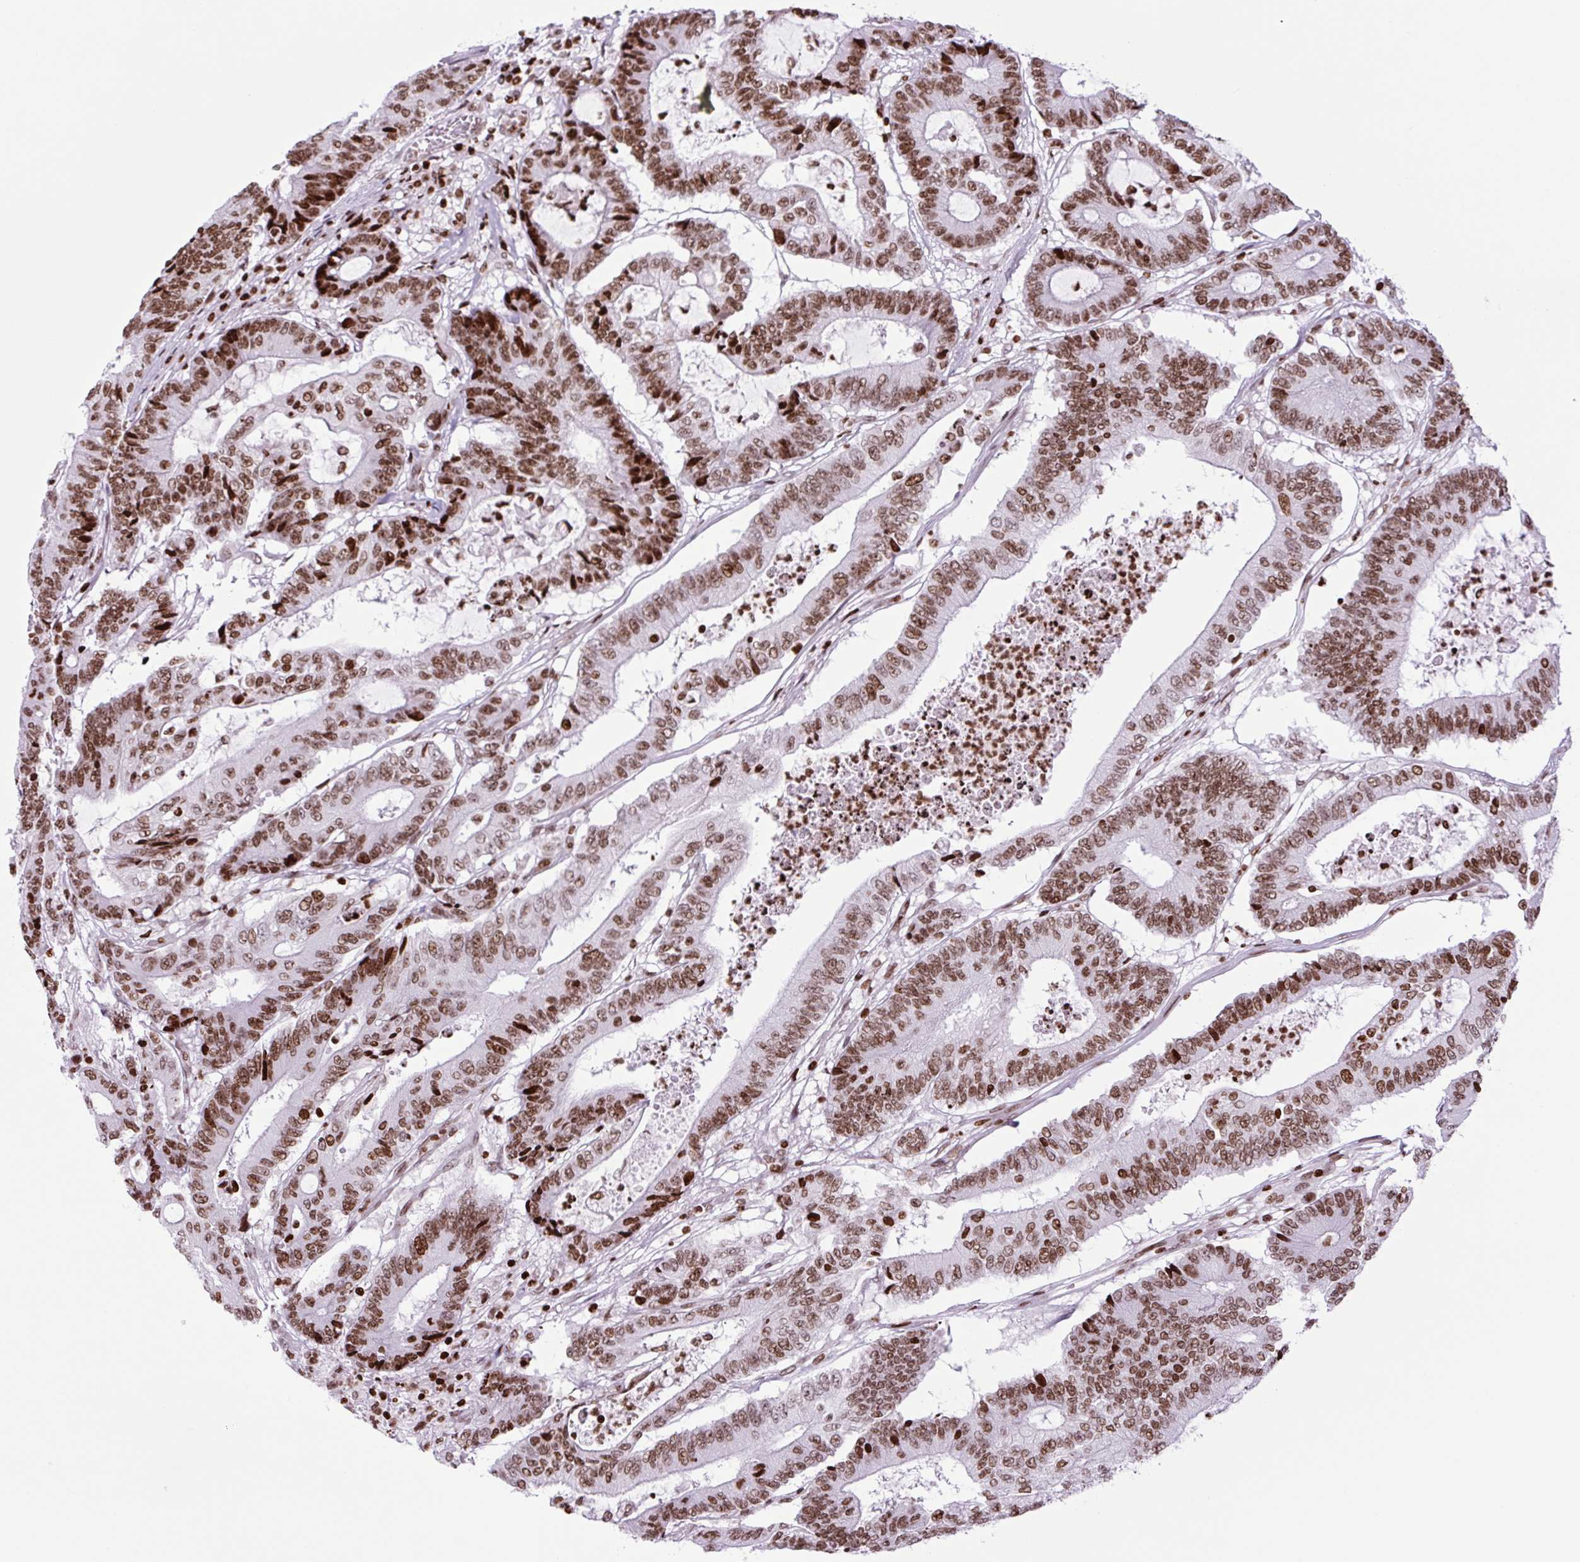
{"staining": {"intensity": "moderate", "quantity": ">75%", "location": "nuclear"}, "tissue": "colorectal cancer", "cell_type": "Tumor cells", "image_type": "cancer", "snomed": [{"axis": "morphology", "description": "Adenocarcinoma, NOS"}, {"axis": "topography", "description": "Colon"}], "caption": "Approximately >75% of tumor cells in colorectal cancer exhibit moderate nuclear protein positivity as visualized by brown immunohistochemical staining.", "gene": "H1-3", "patient": {"sex": "female", "age": 84}}